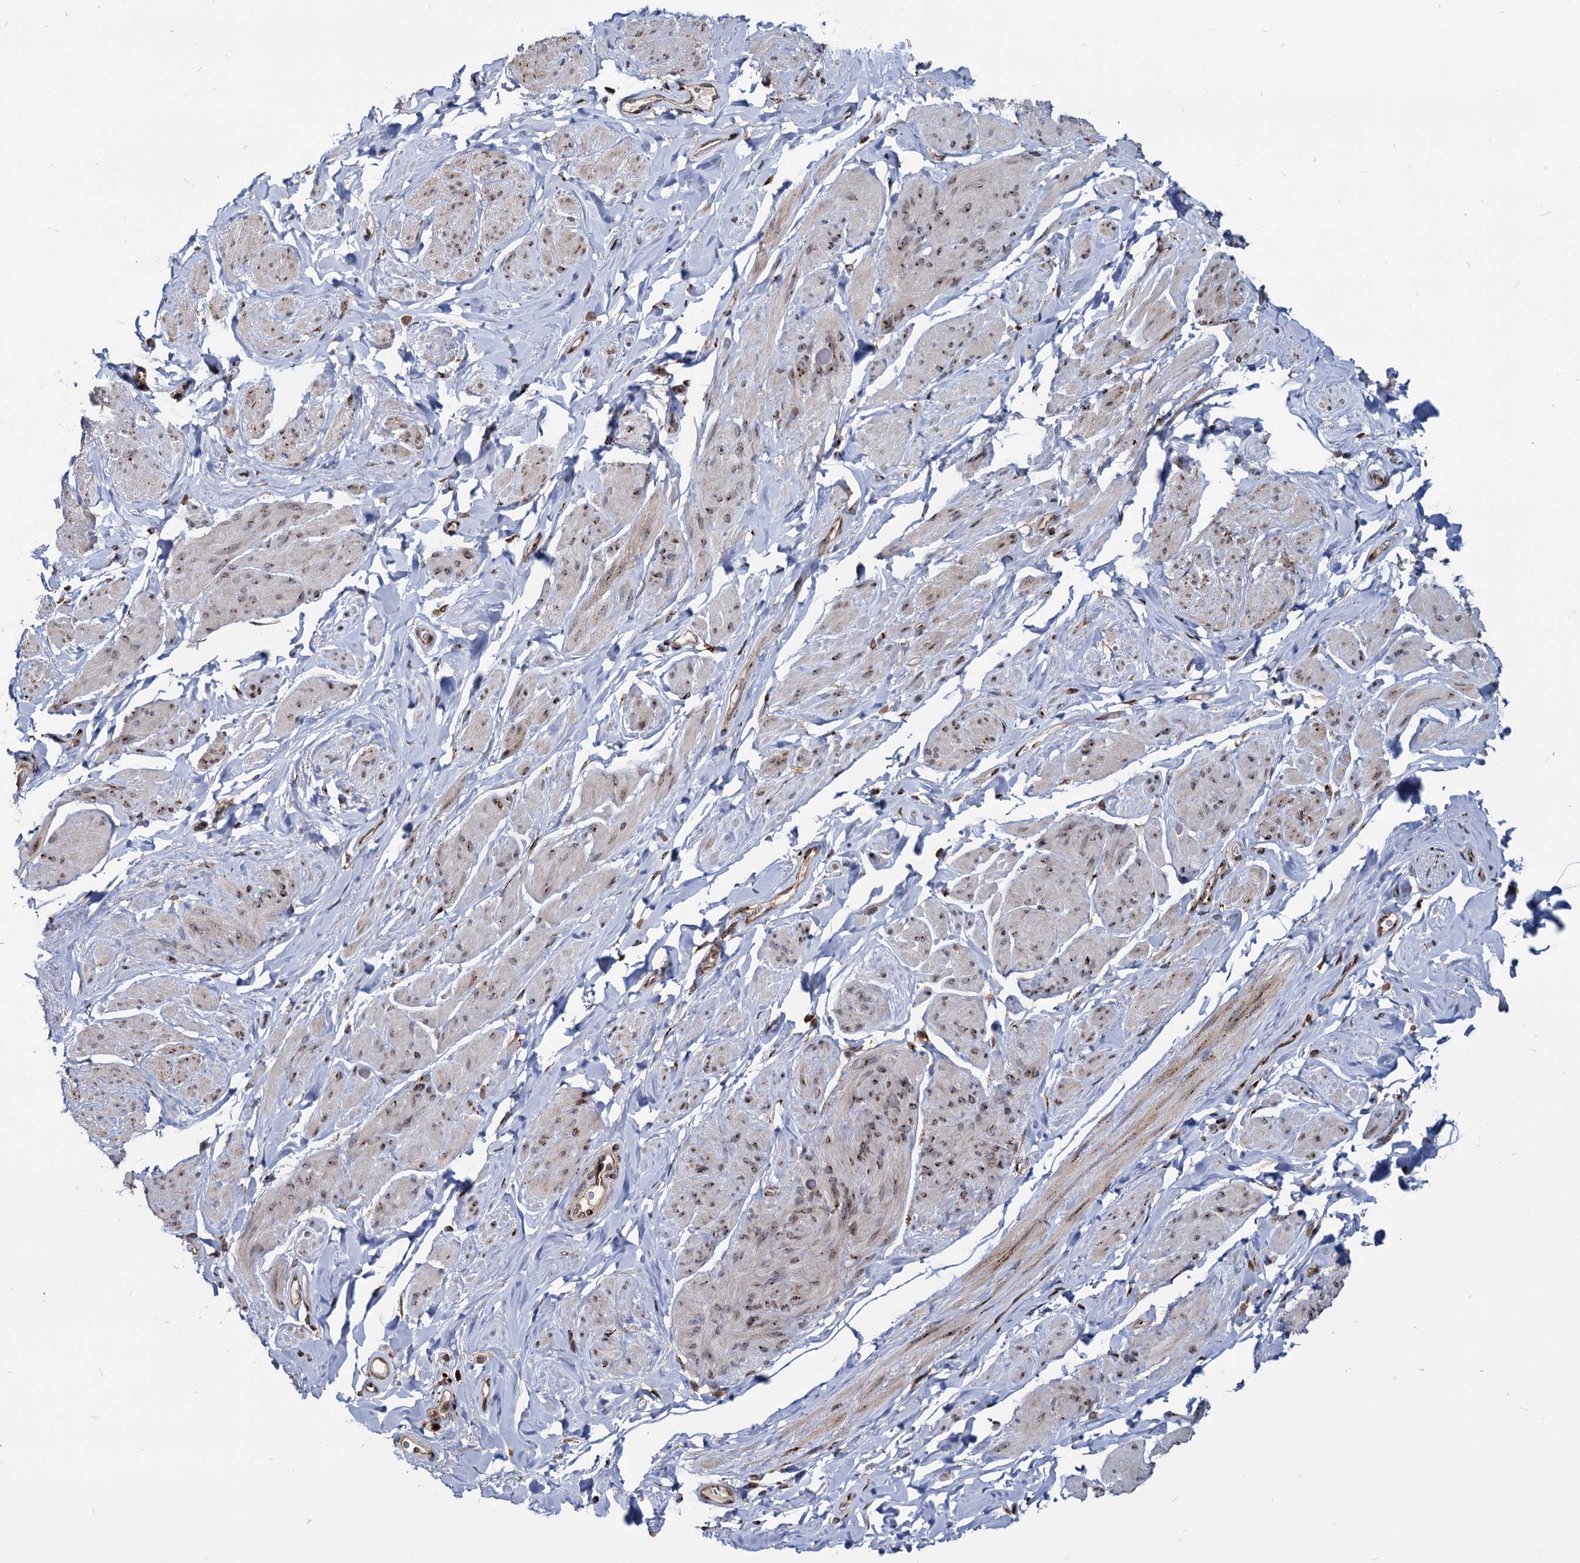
{"staining": {"intensity": "moderate", "quantity": "25%-75%", "location": "cytoplasmic/membranous"}, "tissue": "smooth muscle", "cell_type": "Smooth muscle cells", "image_type": "normal", "snomed": [{"axis": "morphology", "description": "Normal tissue, NOS"}, {"axis": "topography", "description": "Smooth muscle"}, {"axis": "topography", "description": "Peripheral nerve tissue"}], "caption": "The micrograph demonstrates immunohistochemical staining of unremarkable smooth muscle. There is moderate cytoplasmic/membranous positivity is seen in about 25%-75% of smooth muscle cells. (brown staining indicates protein expression, while blue staining denotes nuclei).", "gene": "SAAL1", "patient": {"sex": "male", "age": 69}}